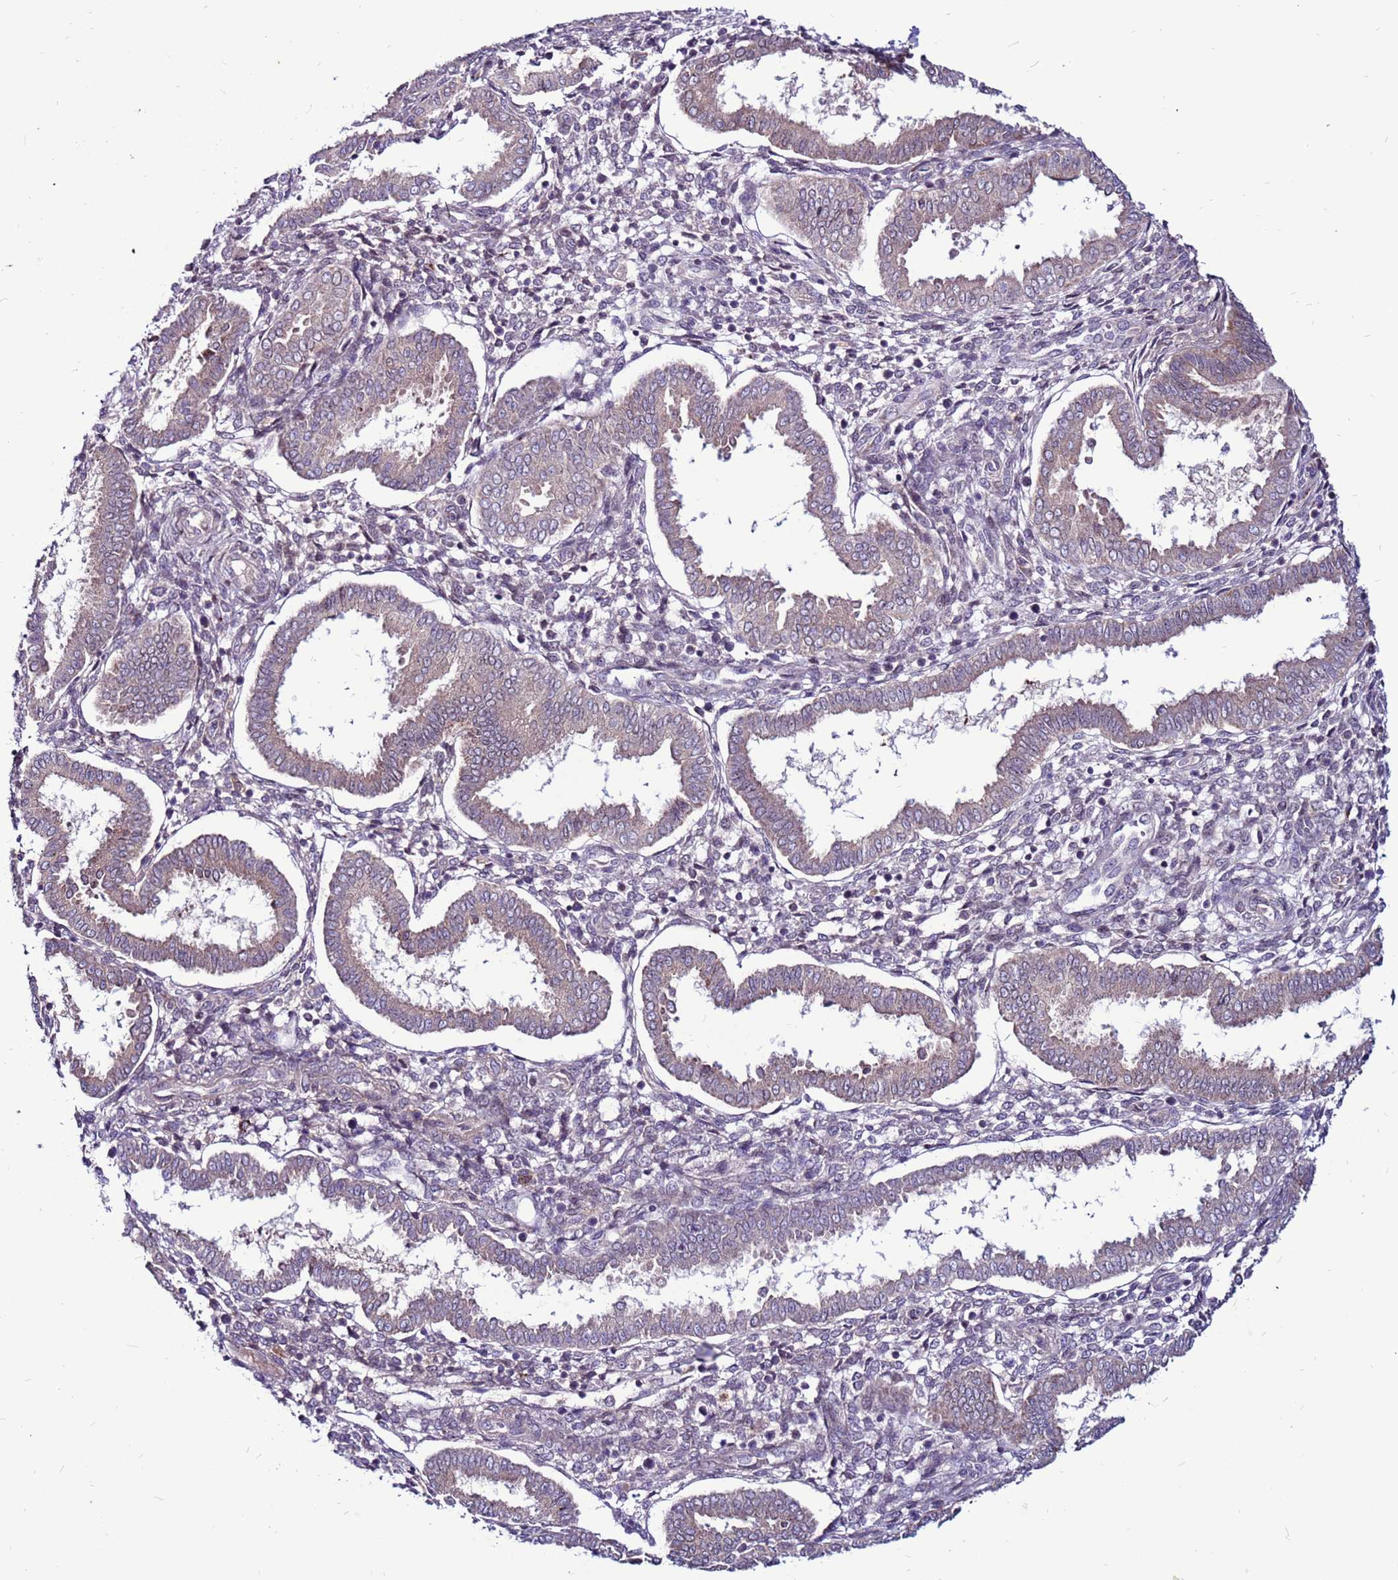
{"staining": {"intensity": "negative", "quantity": "none", "location": "none"}, "tissue": "endometrium", "cell_type": "Cells in endometrial stroma", "image_type": "normal", "snomed": [{"axis": "morphology", "description": "Normal tissue, NOS"}, {"axis": "topography", "description": "Endometrium"}], "caption": "The IHC histopathology image has no significant staining in cells in endometrial stroma of endometrium.", "gene": "CCDC71", "patient": {"sex": "female", "age": 24}}